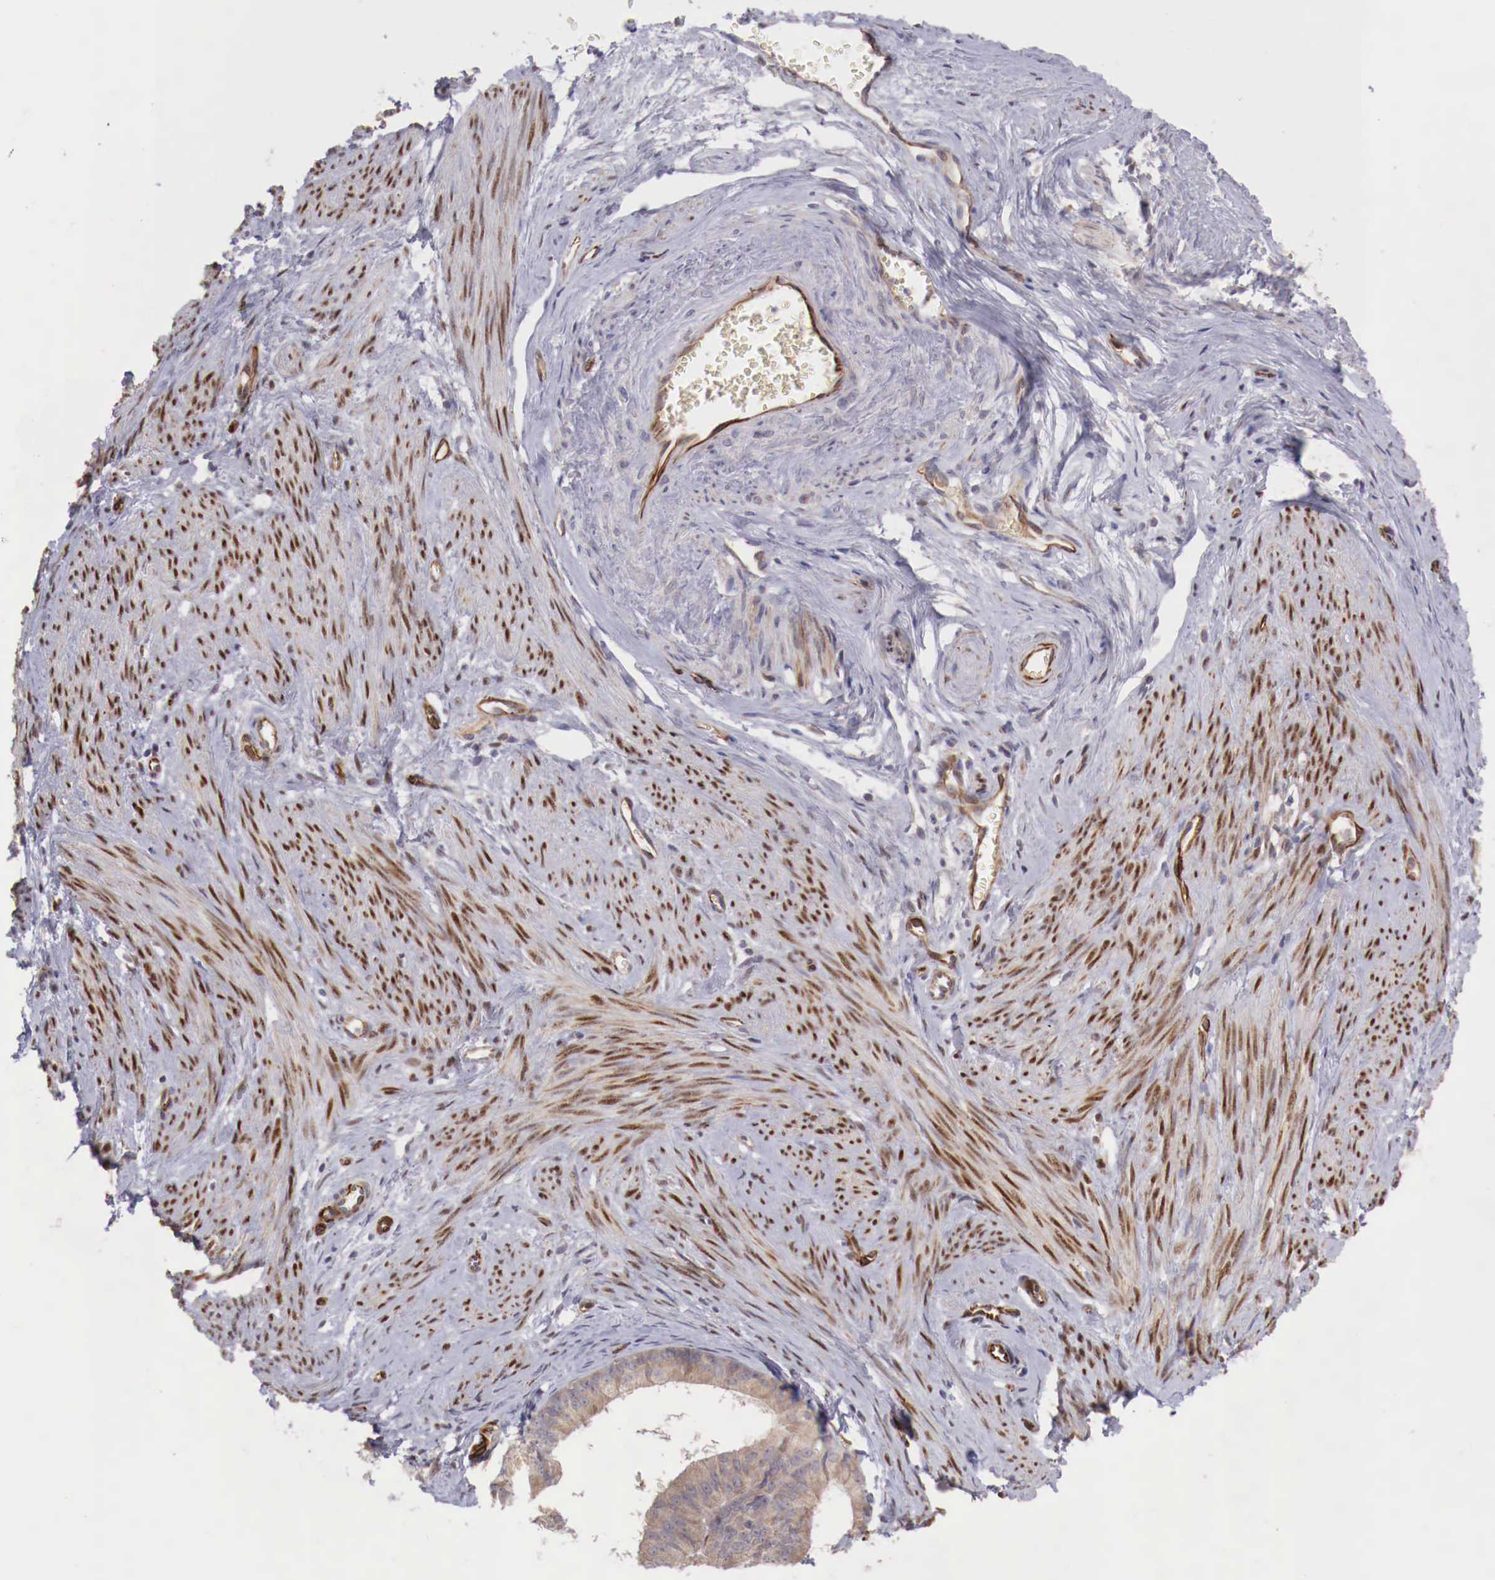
{"staining": {"intensity": "negative", "quantity": "none", "location": "none"}, "tissue": "endometrial cancer", "cell_type": "Tumor cells", "image_type": "cancer", "snomed": [{"axis": "morphology", "description": "Adenocarcinoma, NOS"}, {"axis": "topography", "description": "Endometrium"}], "caption": "This histopathology image is of endometrial cancer stained with immunohistochemistry to label a protein in brown with the nuclei are counter-stained blue. There is no positivity in tumor cells.", "gene": "WT1", "patient": {"sex": "female", "age": 76}}